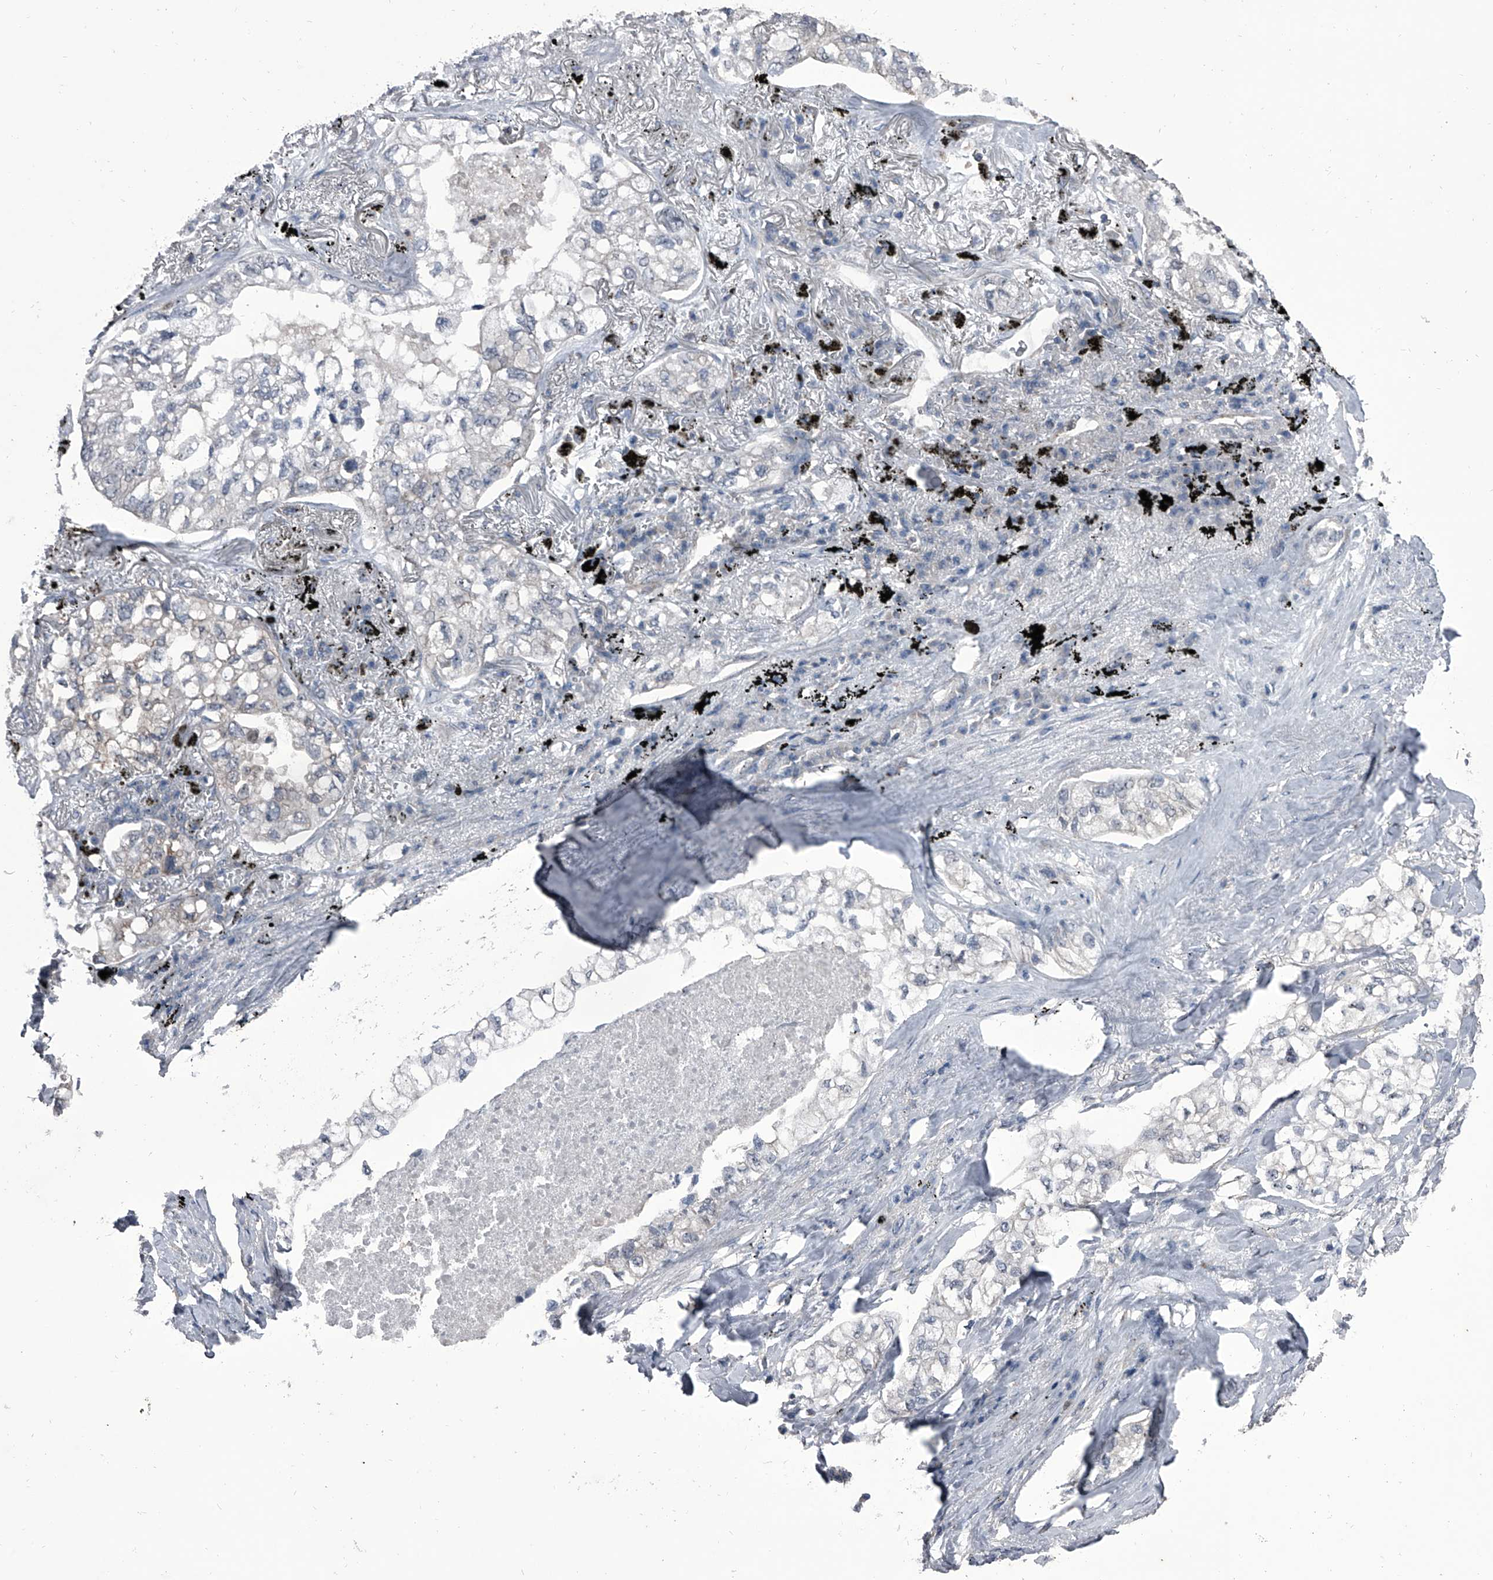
{"staining": {"intensity": "weak", "quantity": "25%-75%", "location": "cytoplasmic/membranous"}, "tissue": "lung cancer", "cell_type": "Tumor cells", "image_type": "cancer", "snomed": [{"axis": "morphology", "description": "Adenocarcinoma, NOS"}, {"axis": "topography", "description": "Lung"}], "caption": "Immunohistochemical staining of human lung adenocarcinoma demonstrates low levels of weak cytoplasmic/membranous protein staining in about 25%-75% of tumor cells.", "gene": "PIP5K1A", "patient": {"sex": "male", "age": 65}}